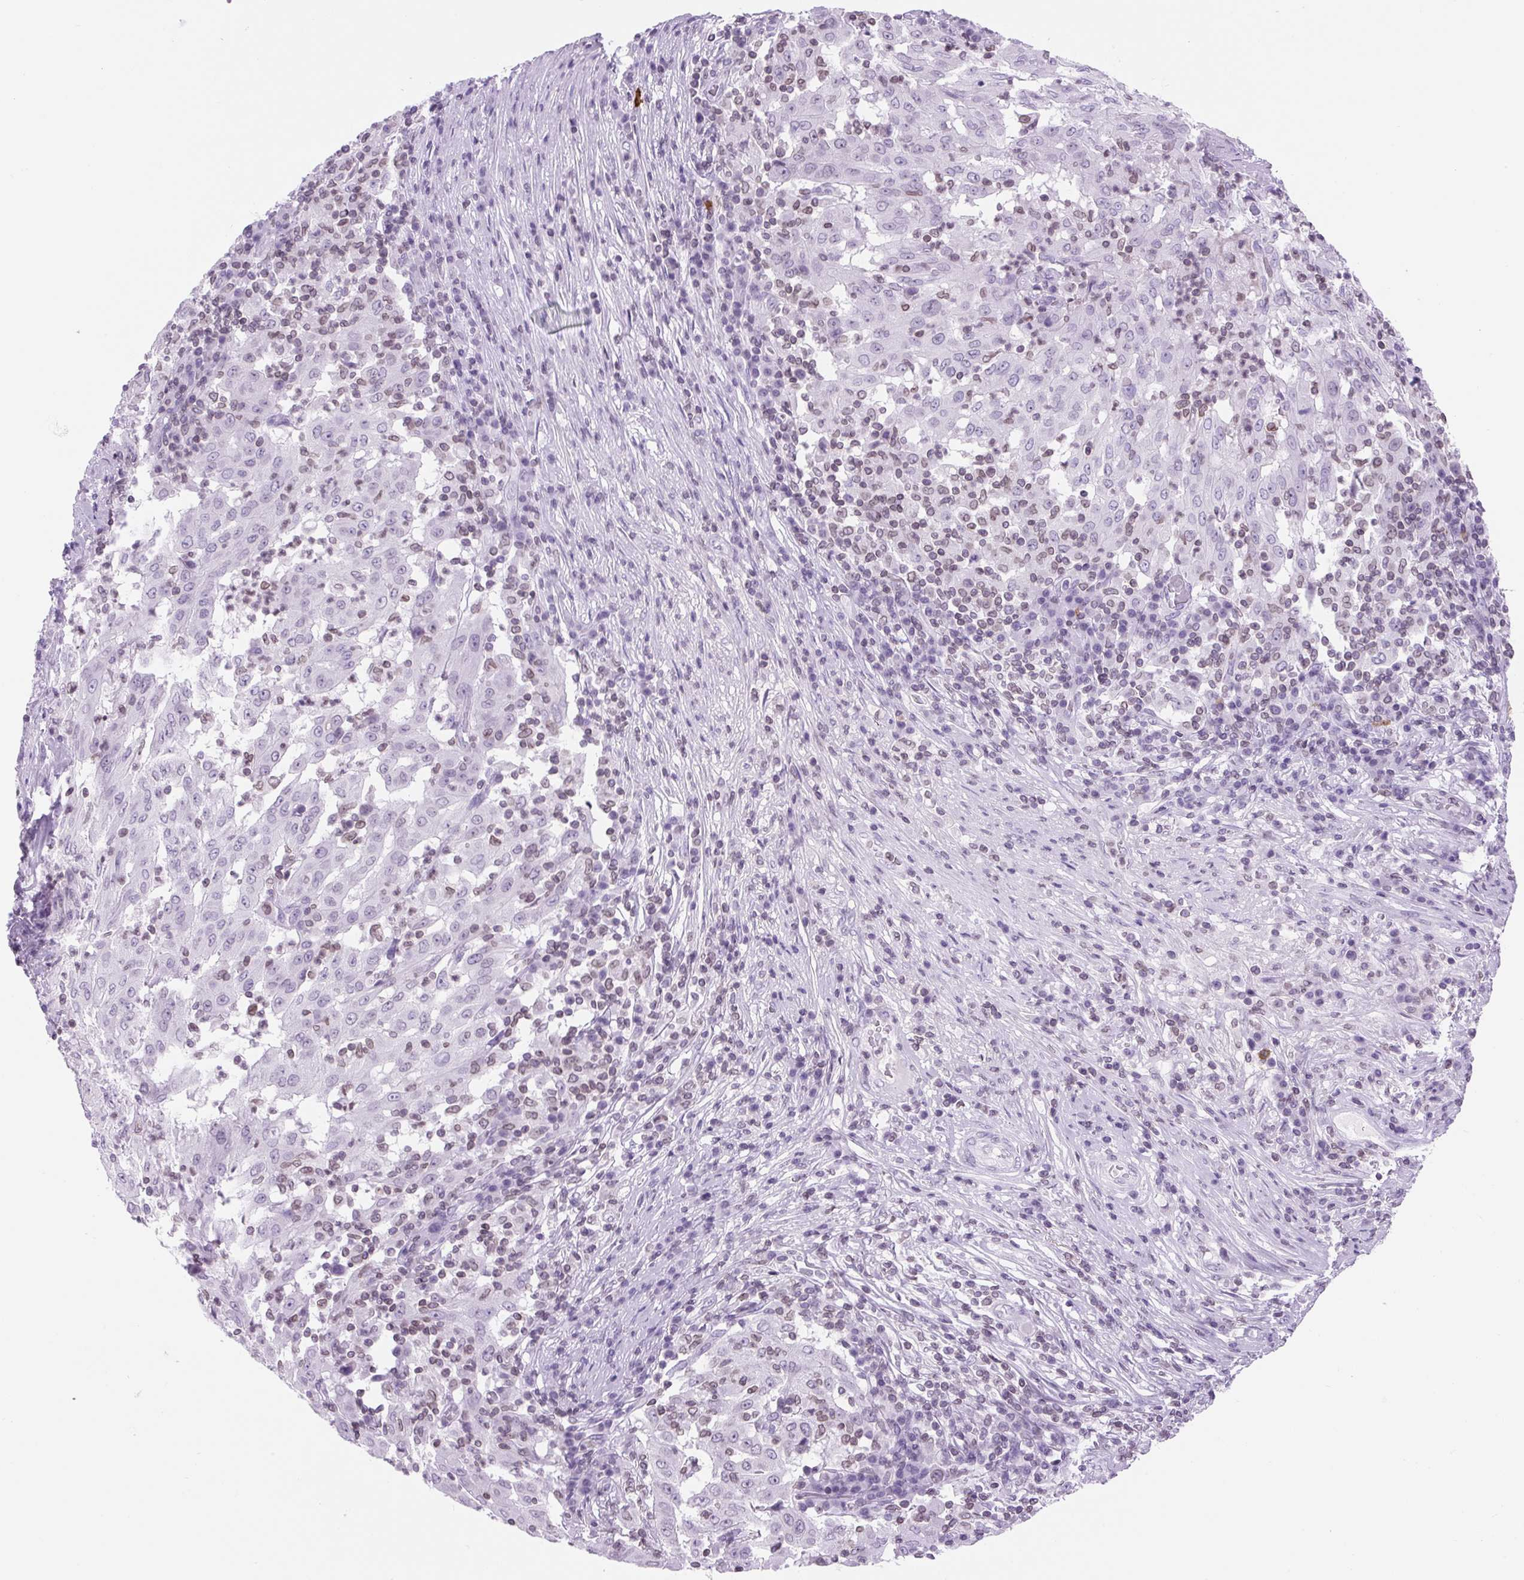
{"staining": {"intensity": "negative", "quantity": "none", "location": "none"}, "tissue": "pancreatic cancer", "cell_type": "Tumor cells", "image_type": "cancer", "snomed": [{"axis": "morphology", "description": "Adenocarcinoma, NOS"}, {"axis": "topography", "description": "Pancreas"}], "caption": "IHC micrograph of neoplastic tissue: pancreatic adenocarcinoma stained with DAB (3,3'-diaminobenzidine) demonstrates no significant protein staining in tumor cells. Brightfield microscopy of immunohistochemistry stained with DAB (brown) and hematoxylin (blue), captured at high magnification.", "gene": "VPREB1", "patient": {"sex": "male", "age": 63}}